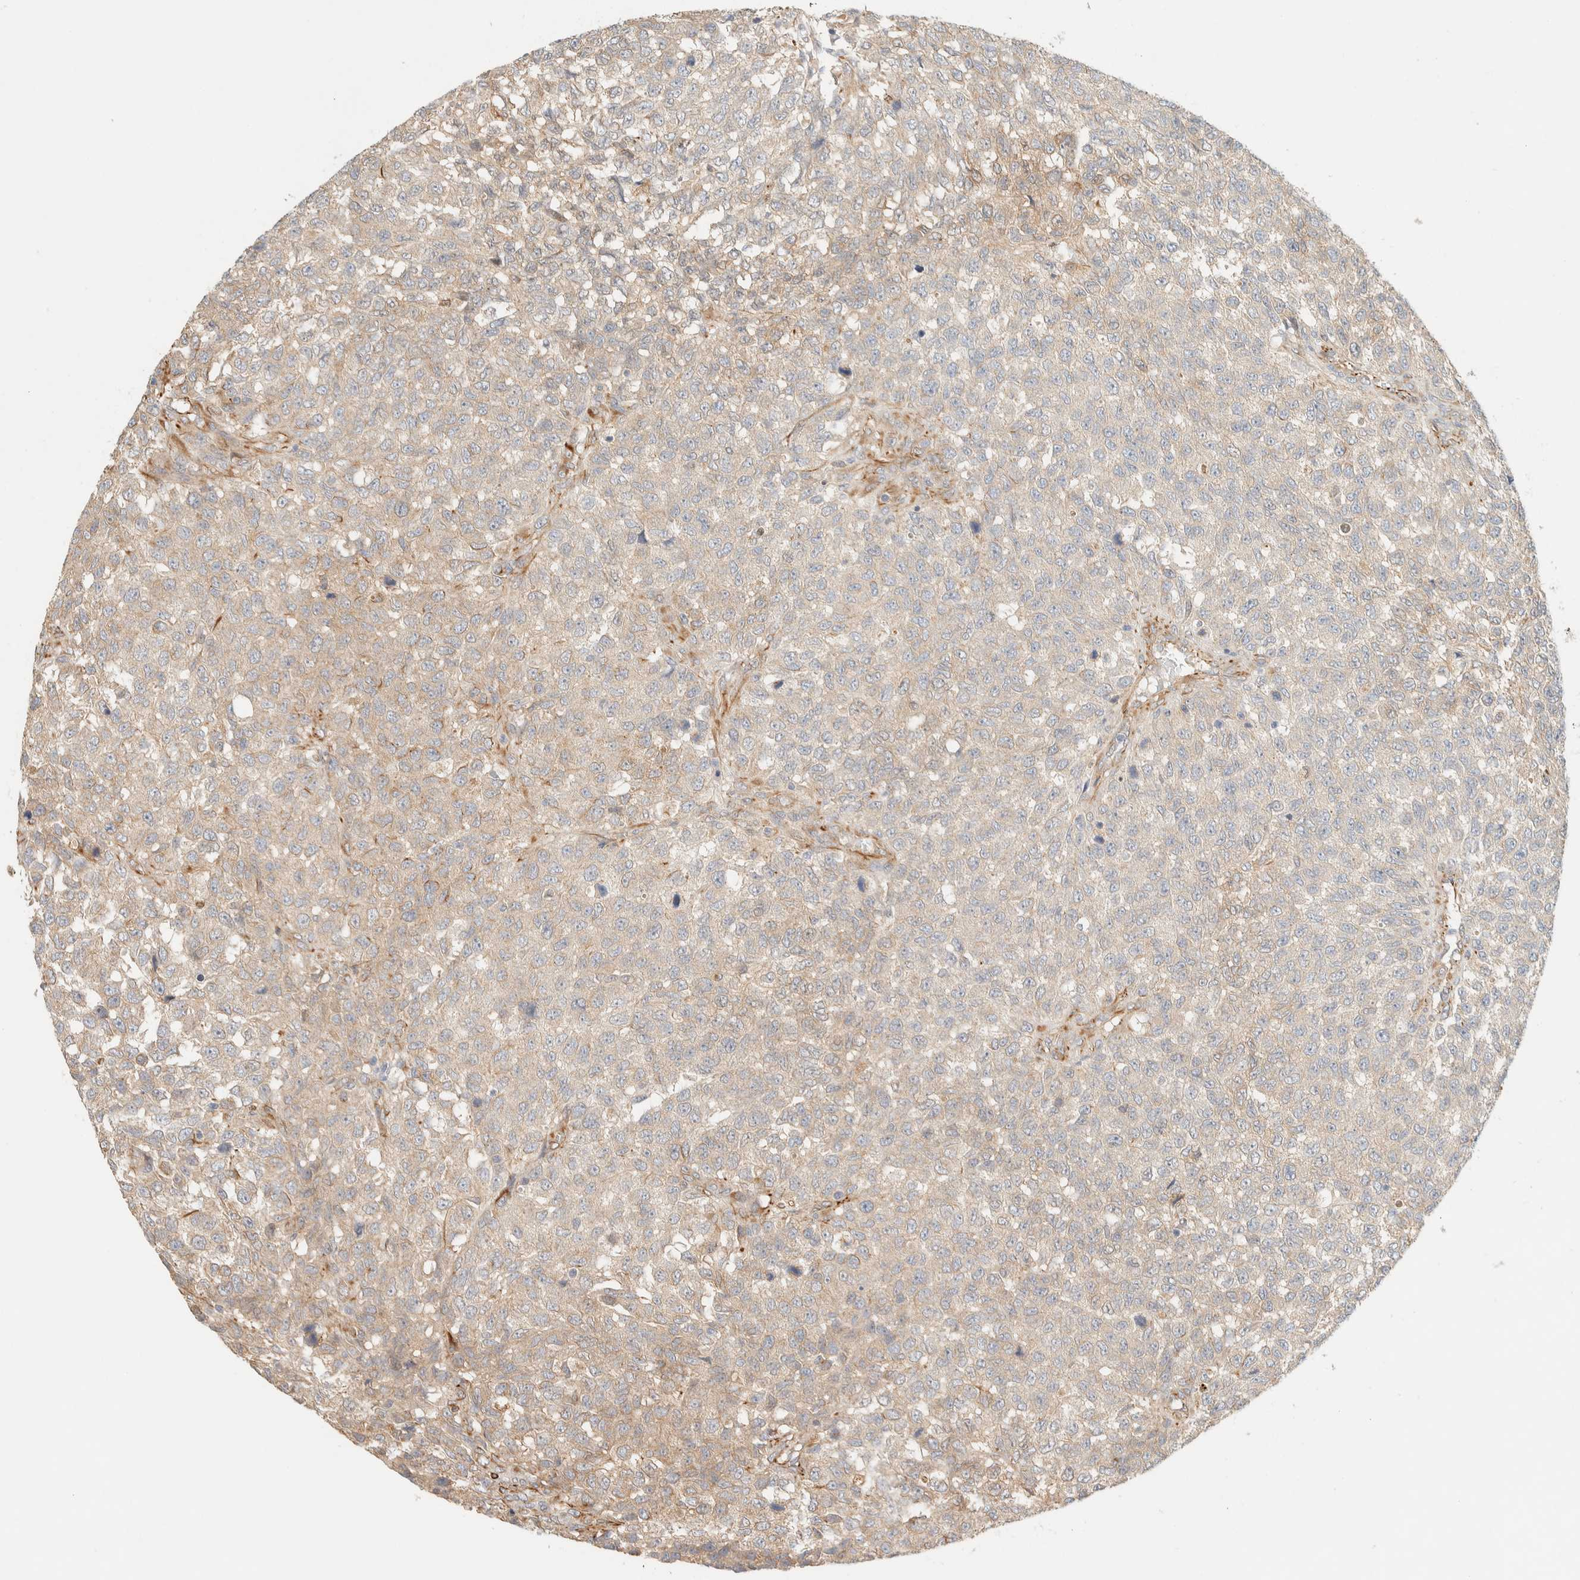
{"staining": {"intensity": "weak", "quantity": ">75%", "location": "cytoplasmic/membranous"}, "tissue": "testis cancer", "cell_type": "Tumor cells", "image_type": "cancer", "snomed": [{"axis": "morphology", "description": "Seminoma, NOS"}, {"axis": "topography", "description": "Testis"}], "caption": "Immunohistochemistry (IHC) (DAB) staining of human testis seminoma displays weak cytoplasmic/membranous protein positivity in about >75% of tumor cells.", "gene": "FAT1", "patient": {"sex": "male", "age": 59}}